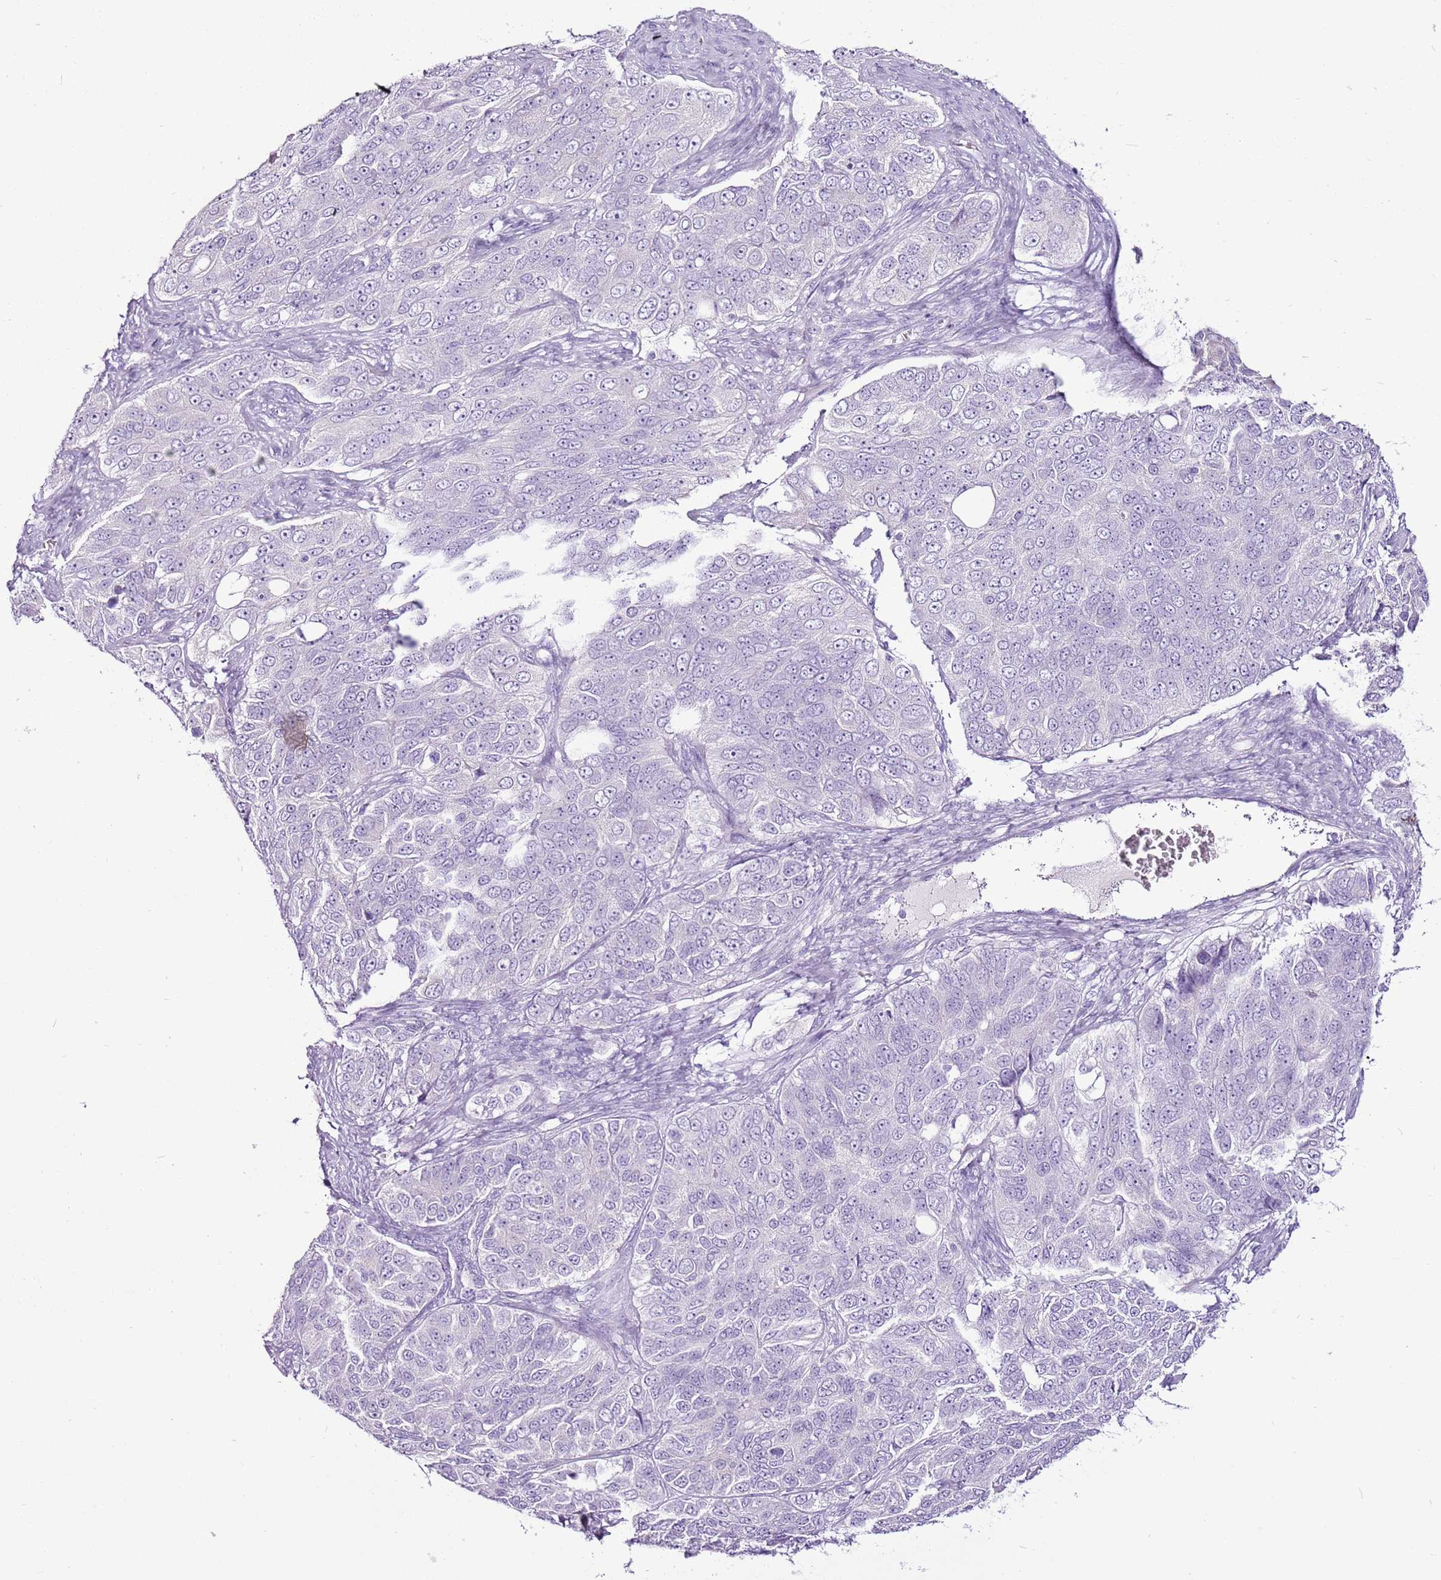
{"staining": {"intensity": "negative", "quantity": "none", "location": "none"}, "tissue": "ovarian cancer", "cell_type": "Tumor cells", "image_type": "cancer", "snomed": [{"axis": "morphology", "description": "Carcinoma, endometroid"}, {"axis": "topography", "description": "Ovary"}], "caption": "Tumor cells show no significant protein expression in ovarian cancer (endometroid carcinoma).", "gene": "CNFN", "patient": {"sex": "female", "age": 51}}